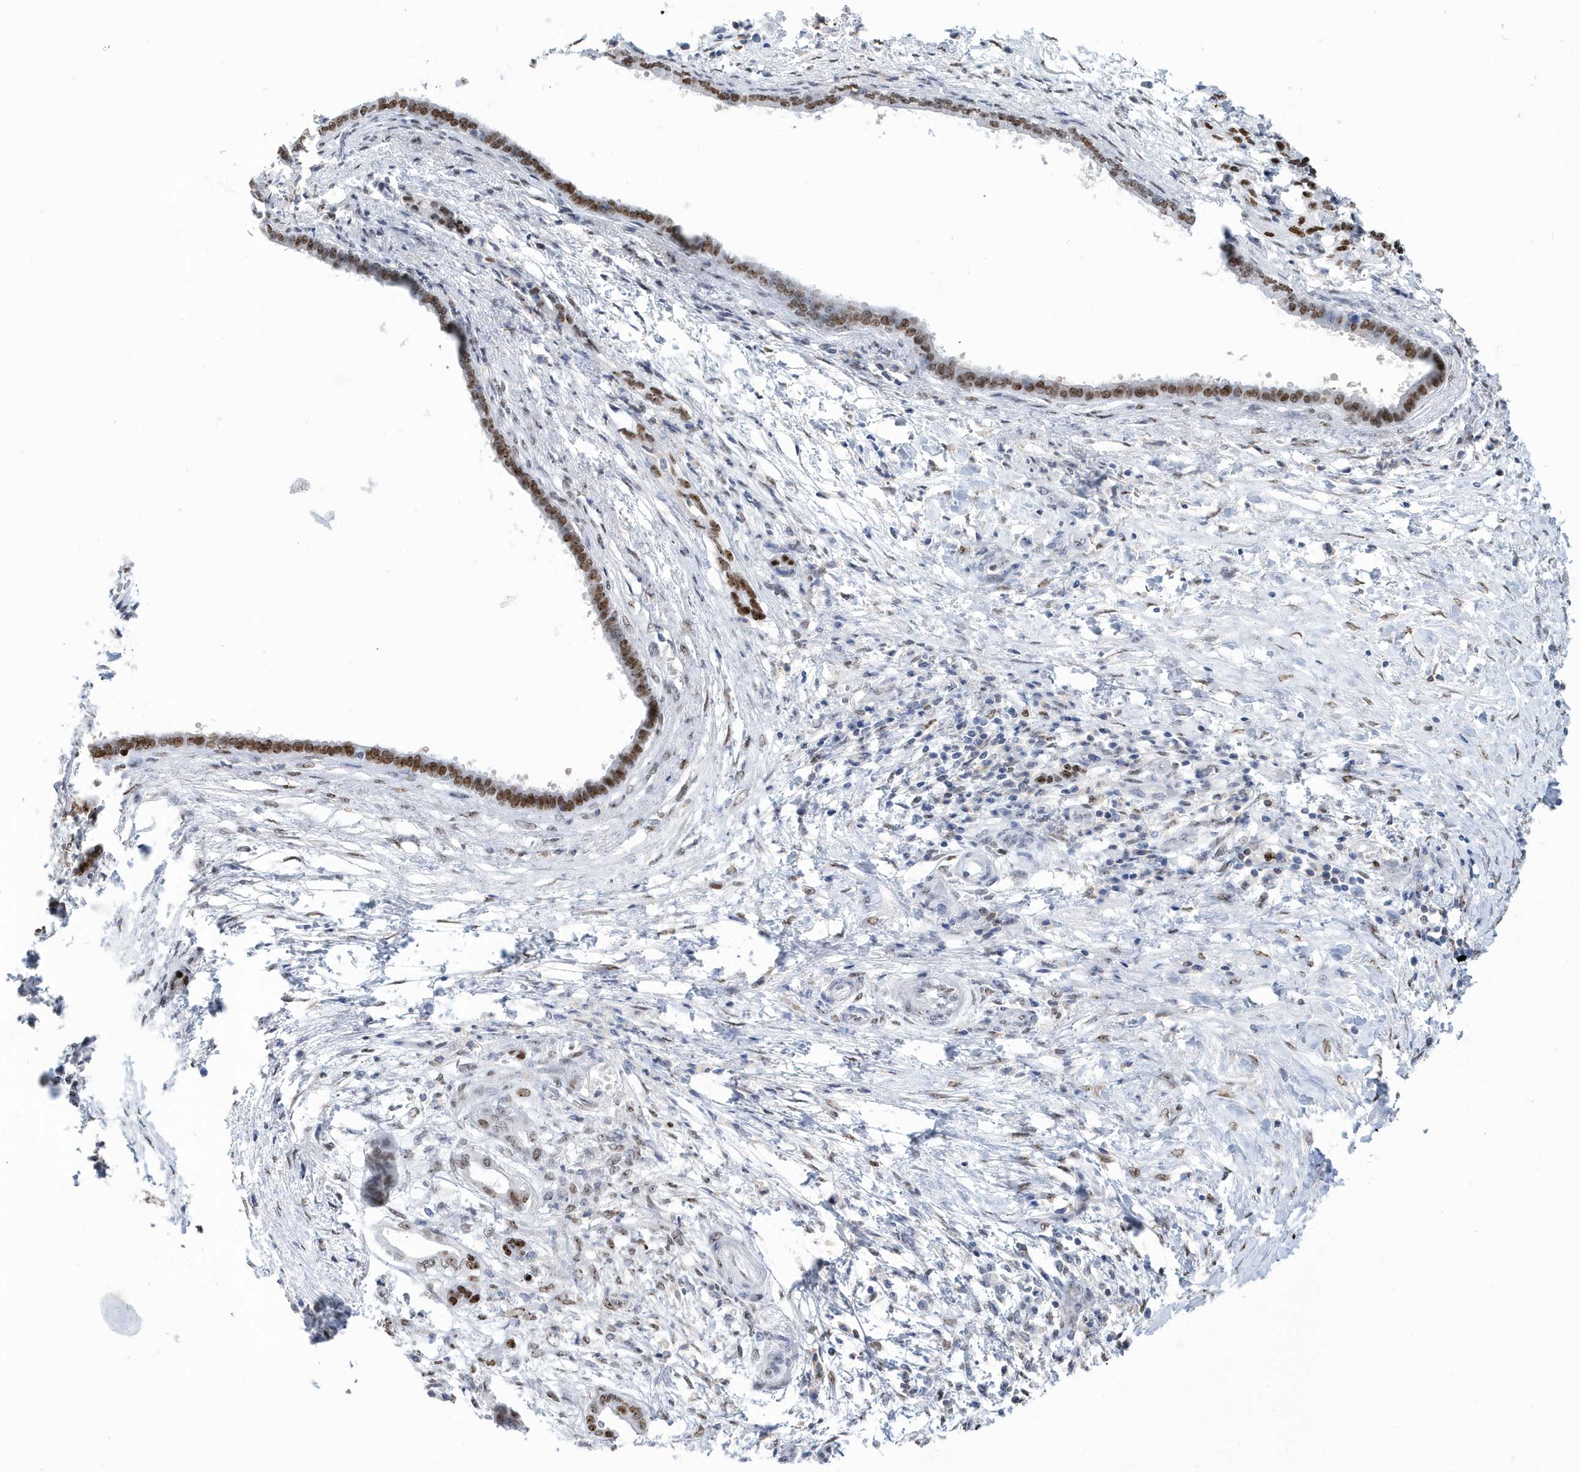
{"staining": {"intensity": "moderate", "quantity": "25%-75%", "location": "nuclear"}, "tissue": "pancreatic cancer", "cell_type": "Tumor cells", "image_type": "cancer", "snomed": [{"axis": "morphology", "description": "Adenocarcinoma, NOS"}, {"axis": "topography", "description": "Pancreas"}], "caption": "High-magnification brightfield microscopy of adenocarcinoma (pancreatic) stained with DAB (3,3'-diaminobenzidine) (brown) and counterstained with hematoxylin (blue). tumor cells exhibit moderate nuclear positivity is identified in approximately25%-75% of cells. Ihc stains the protein of interest in brown and the nuclei are stained blue.", "gene": "MACROH2A2", "patient": {"sex": "female", "age": 55}}